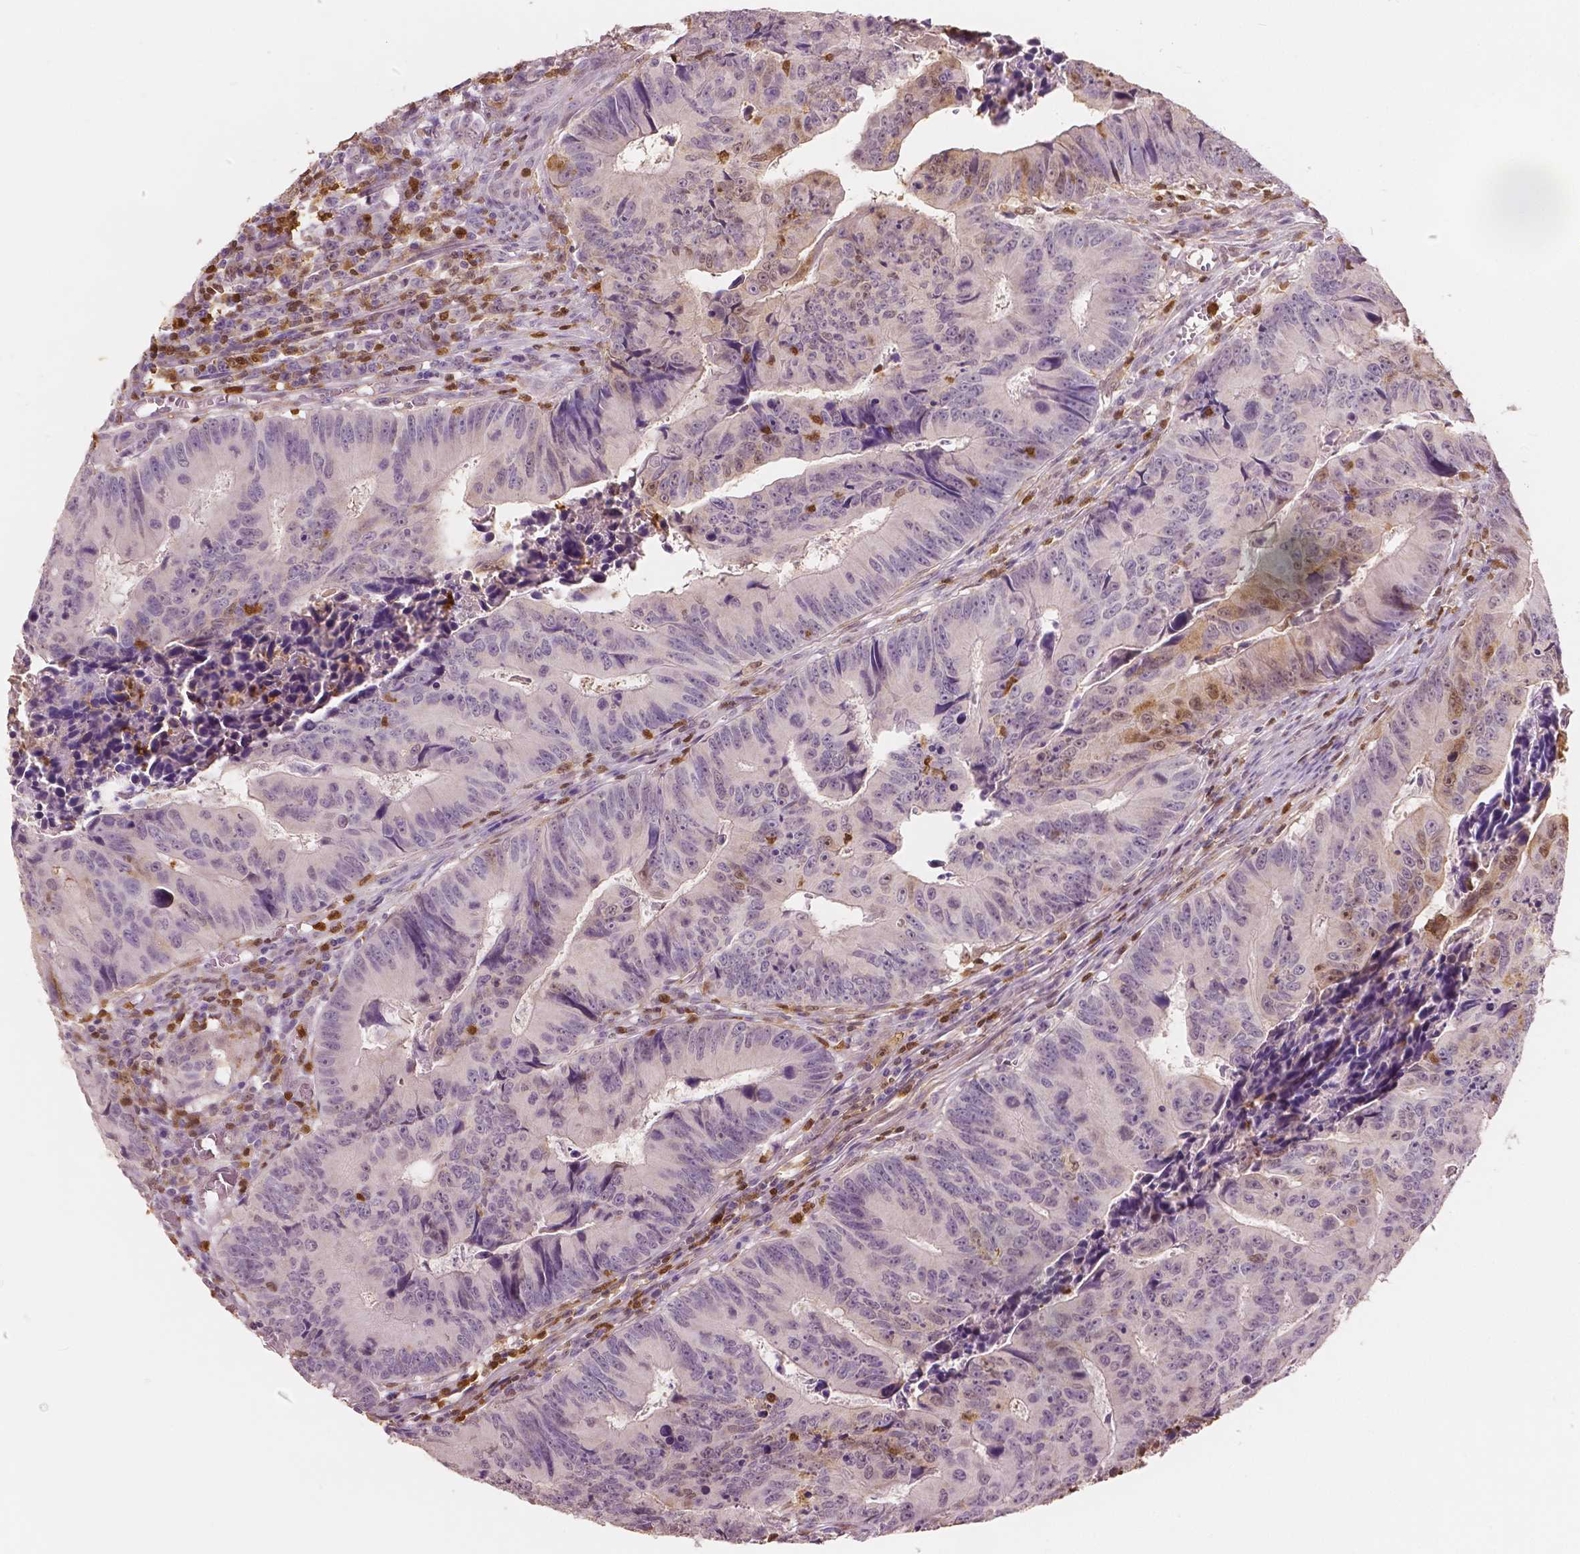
{"staining": {"intensity": "moderate", "quantity": "<25%", "location": "cytoplasmic/membranous,nuclear"}, "tissue": "colorectal cancer", "cell_type": "Tumor cells", "image_type": "cancer", "snomed": [{"axis": "morphology", "description": "Adenocarcinoma, NOS"}, {"axis": "topography", "description": "Colon"}], "caption": "Protein expression analysis of colorectal cancer exhibits moderate cytoplasmic/membranous and nuclear staining in approximately <25% of tumor cells. The staining was performed using DAB to visualize the protein expression in brown, while the nuclei were stained in blue with hematoxylin (Magnification: 20x).", "gene": "S100A4", "patient": {"sex": "female", "age": 87}}